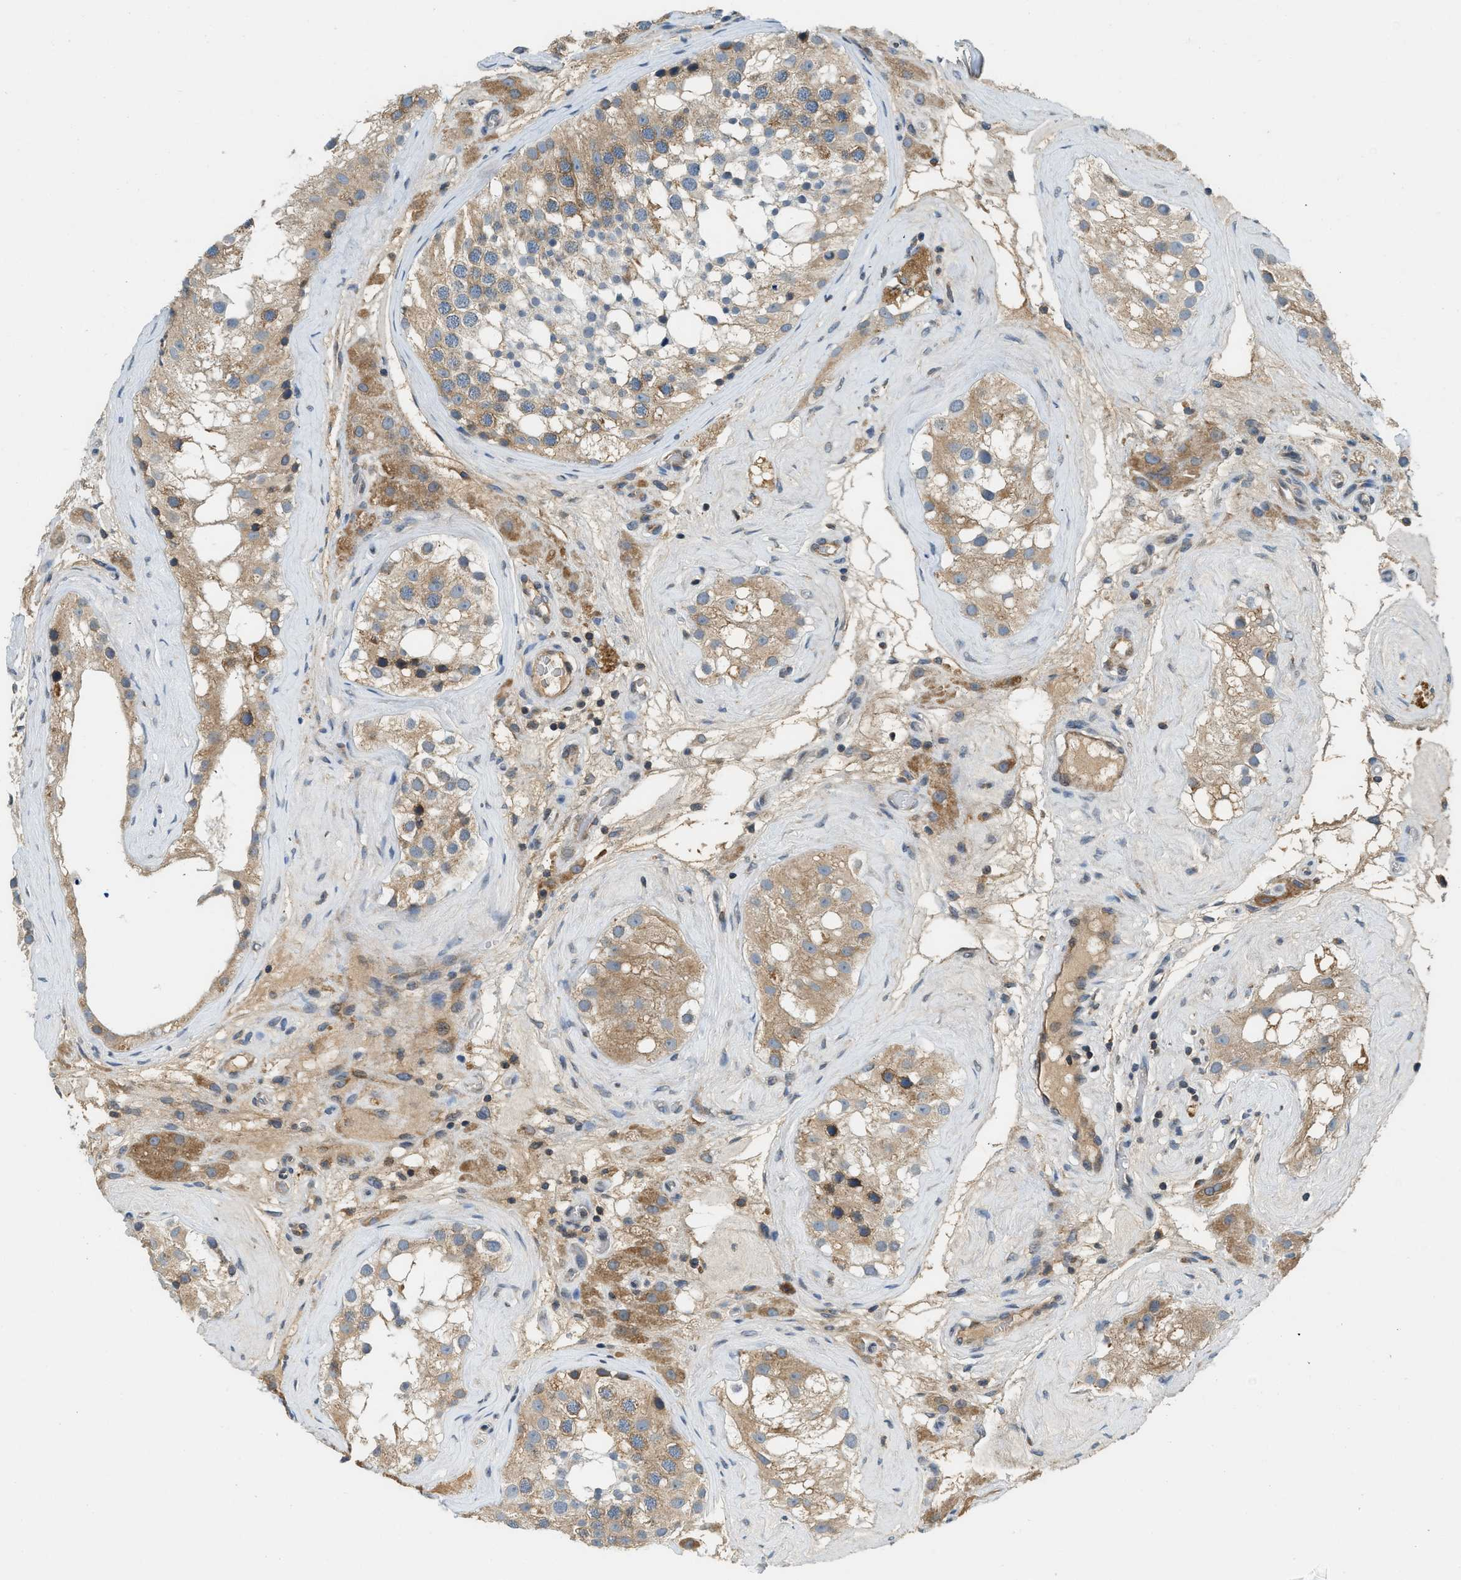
{"staining": {"intensity": "weak", "quantity": "25%-75%", "location": "cytoplasmic/membranous"}, "tissue": "testis", "cell_type": "Cells in seminiferous ducts", "image_type": "normal", "snomed": [{"axis": "morphology", "description": "Normal tissue, NOS"}, {"axis": "morphology", "description": "Seminoma, NOS"}, {"axis": "topography", "description": "Testis"}], "caption": "Brown immunohistochemical staining in benign testis shows weak cytoplasmic/membranous positivity in about 25%-75% of cells in seminiferous ducts. The staining was performed using DAB to visualize the protein expression in brown, while the nuclei were stained in blue with hematoxylin (Magnification: 20x).", "gene": "BCAP31", "patient": {"sex": "male", "age": 71}}